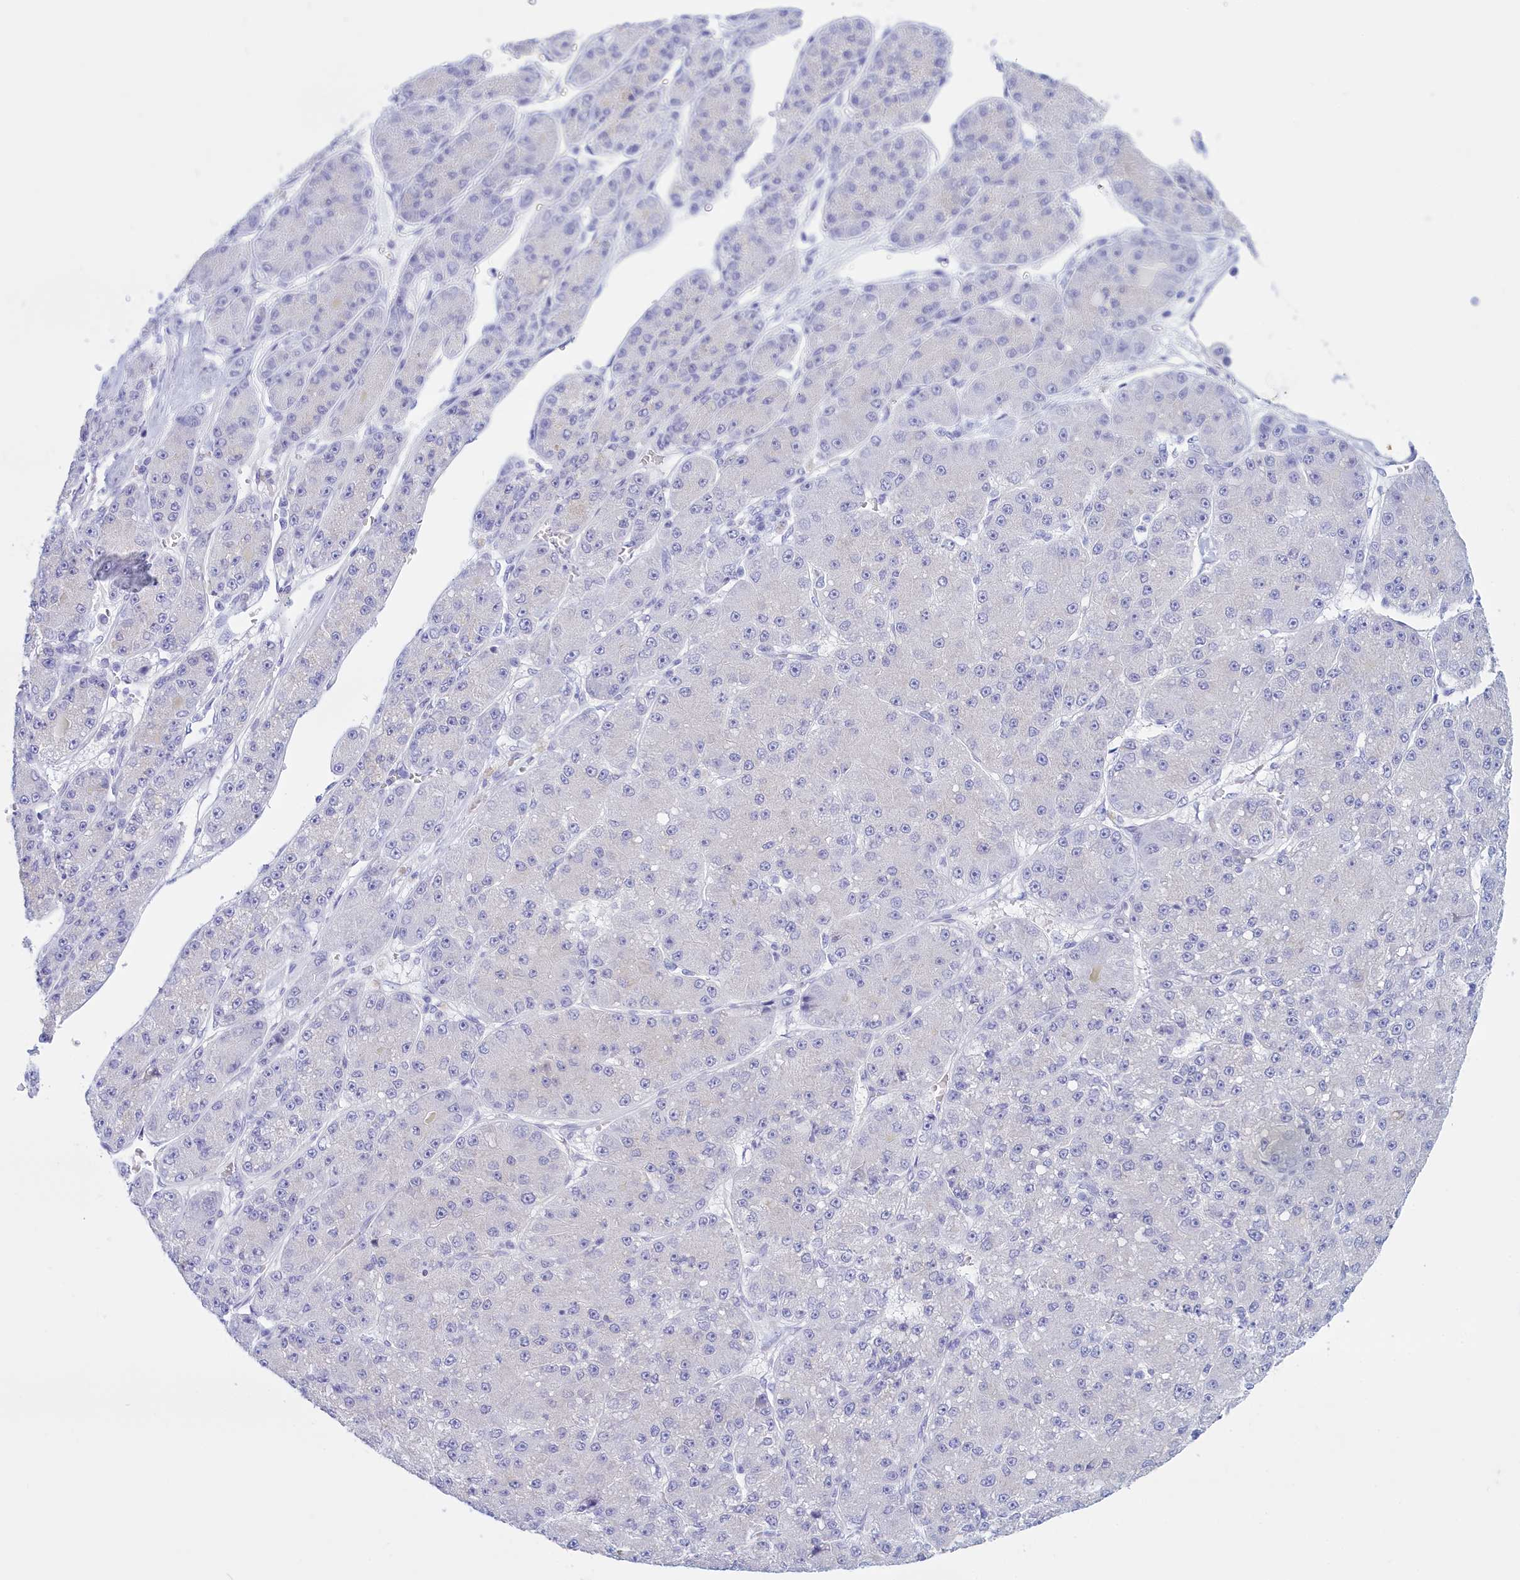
{"staining": {"intensity": "negative", "quantity": "none", "location": "none"}, "tissue": "liver cancer", "cell_type": "Tumor cells", "image_type": "cancer", "snomed": [{"axis": "morphology", "description": "Carcinoma, Hepatocellular, NOS"}, {"axis": "topography", "description": "Liver"}], "caption": "IHC histopathology image of liver cancer (hepatocellular carcinoma) stained for a protein (brown), which demonstrates no expression in tumor cells. (DAB (3,3'-diaminobenzidine) immunohistochemistry (IHC) with hematoxylin counter stain).", "gene": "TMEM97", "patient": {"sex": "male", "age": 67}}